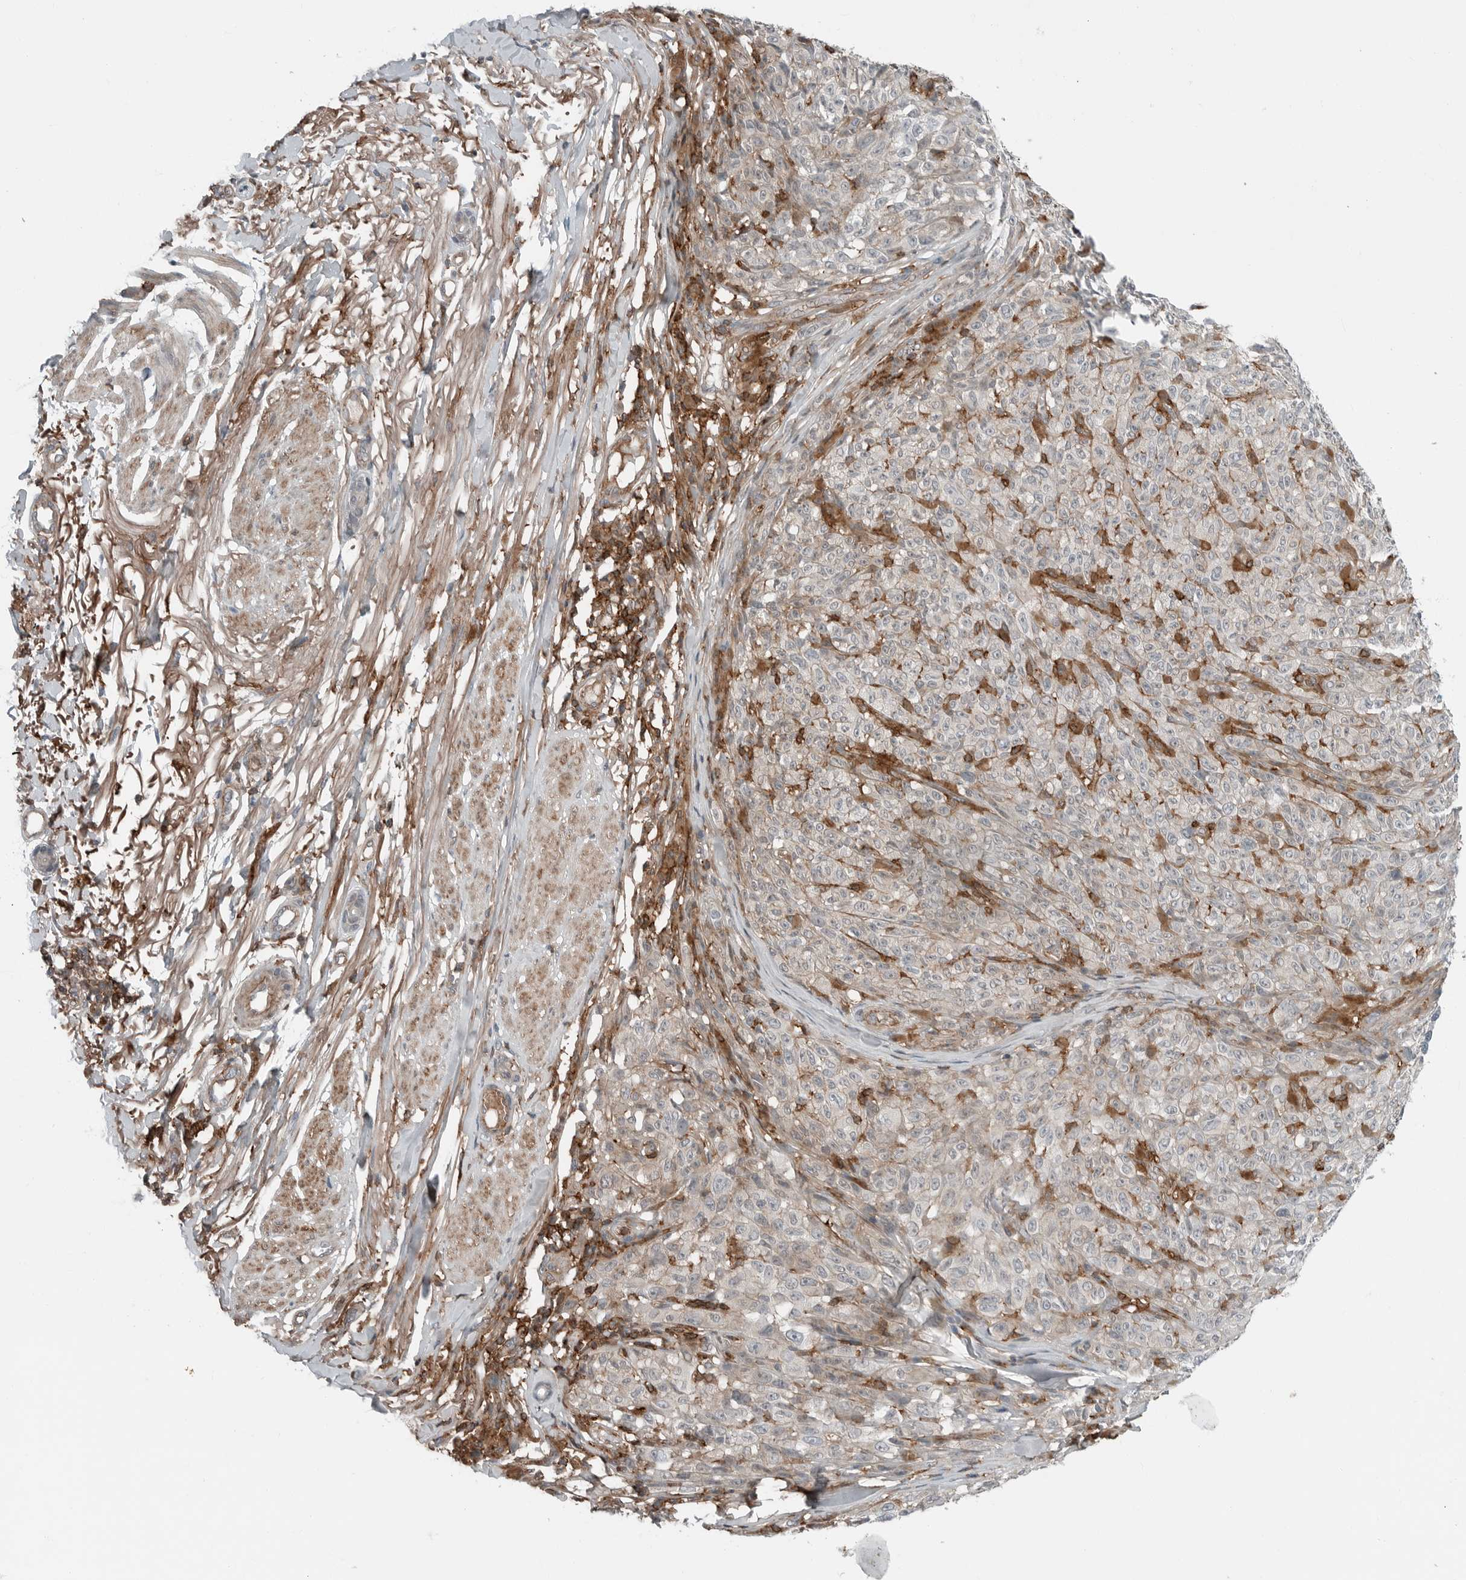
{"staining": {"intensity": "negative", "quantity": "none", "location": "none"}, "tissue": "melanoma", "cell_type": "Tumor cells", "image_type": "cancer", "snomed": [{"axis": "morphology", "description": "Malignant melanoma, NOS"}, {"axis": "topography", "description": "Skin"}], "caption": "This is an IHC histopathology image of melanoma. There is no expression in tumor cells.", "gene": "LEFTY2", "patient": {"sex": "female", "age": 82}}